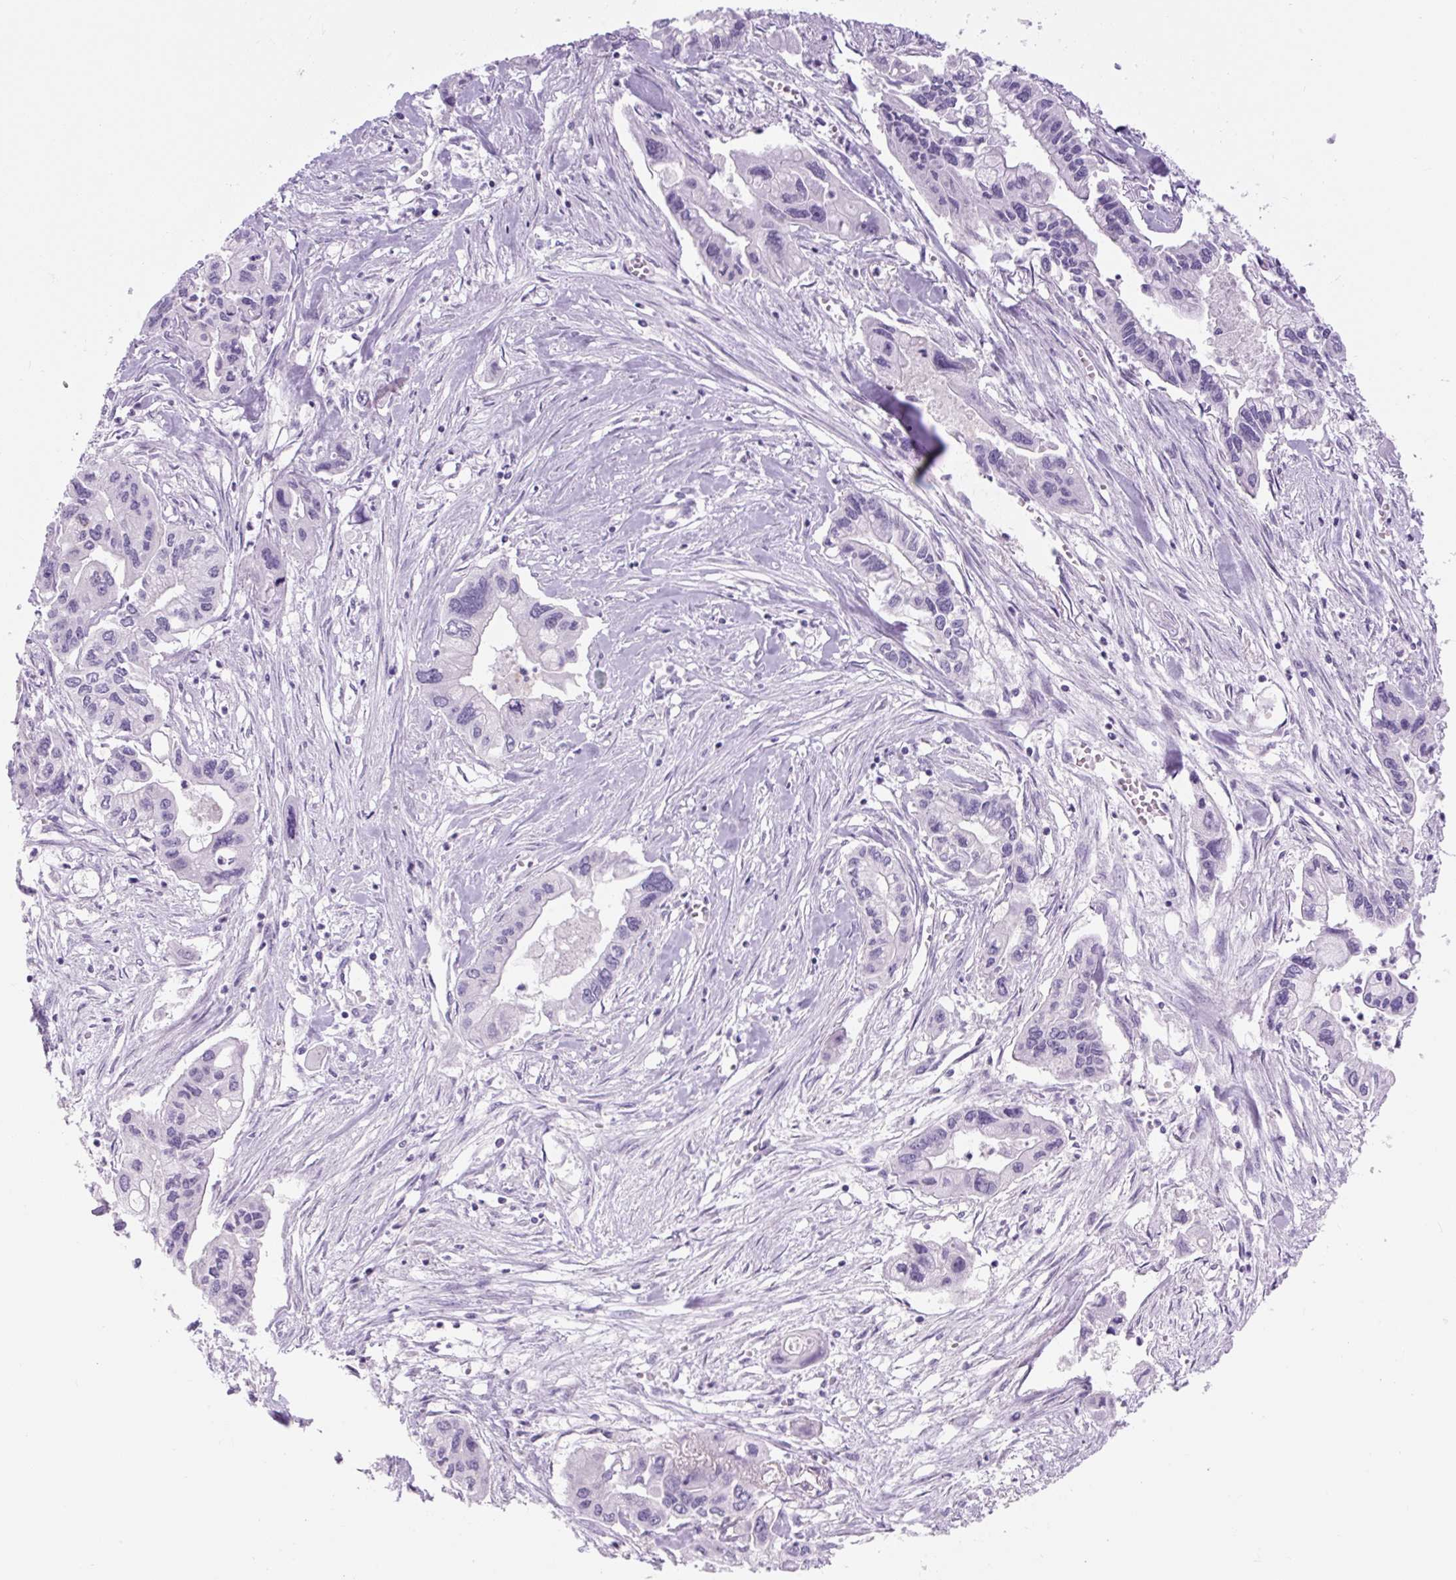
{"staining": {"intensity": "negative", "quantity": "none", "location": "none"}, "tissue": "pancreatic cancer", "cell_type": "Tumor cells", "image_type": "cancer", "snomed": [{"axis": "morphology", "description": "Adenocarcinoma, NOS"}, {"axis": "topography", "description": "Pancreas"}], "caption": "Immunohistochemistry (IHC) of human pancreatic adenocarcinoma demonstrates no expression in tumor cells.", "gene": "COL9A2", "patient": {"sex": "male", "age": 62}}